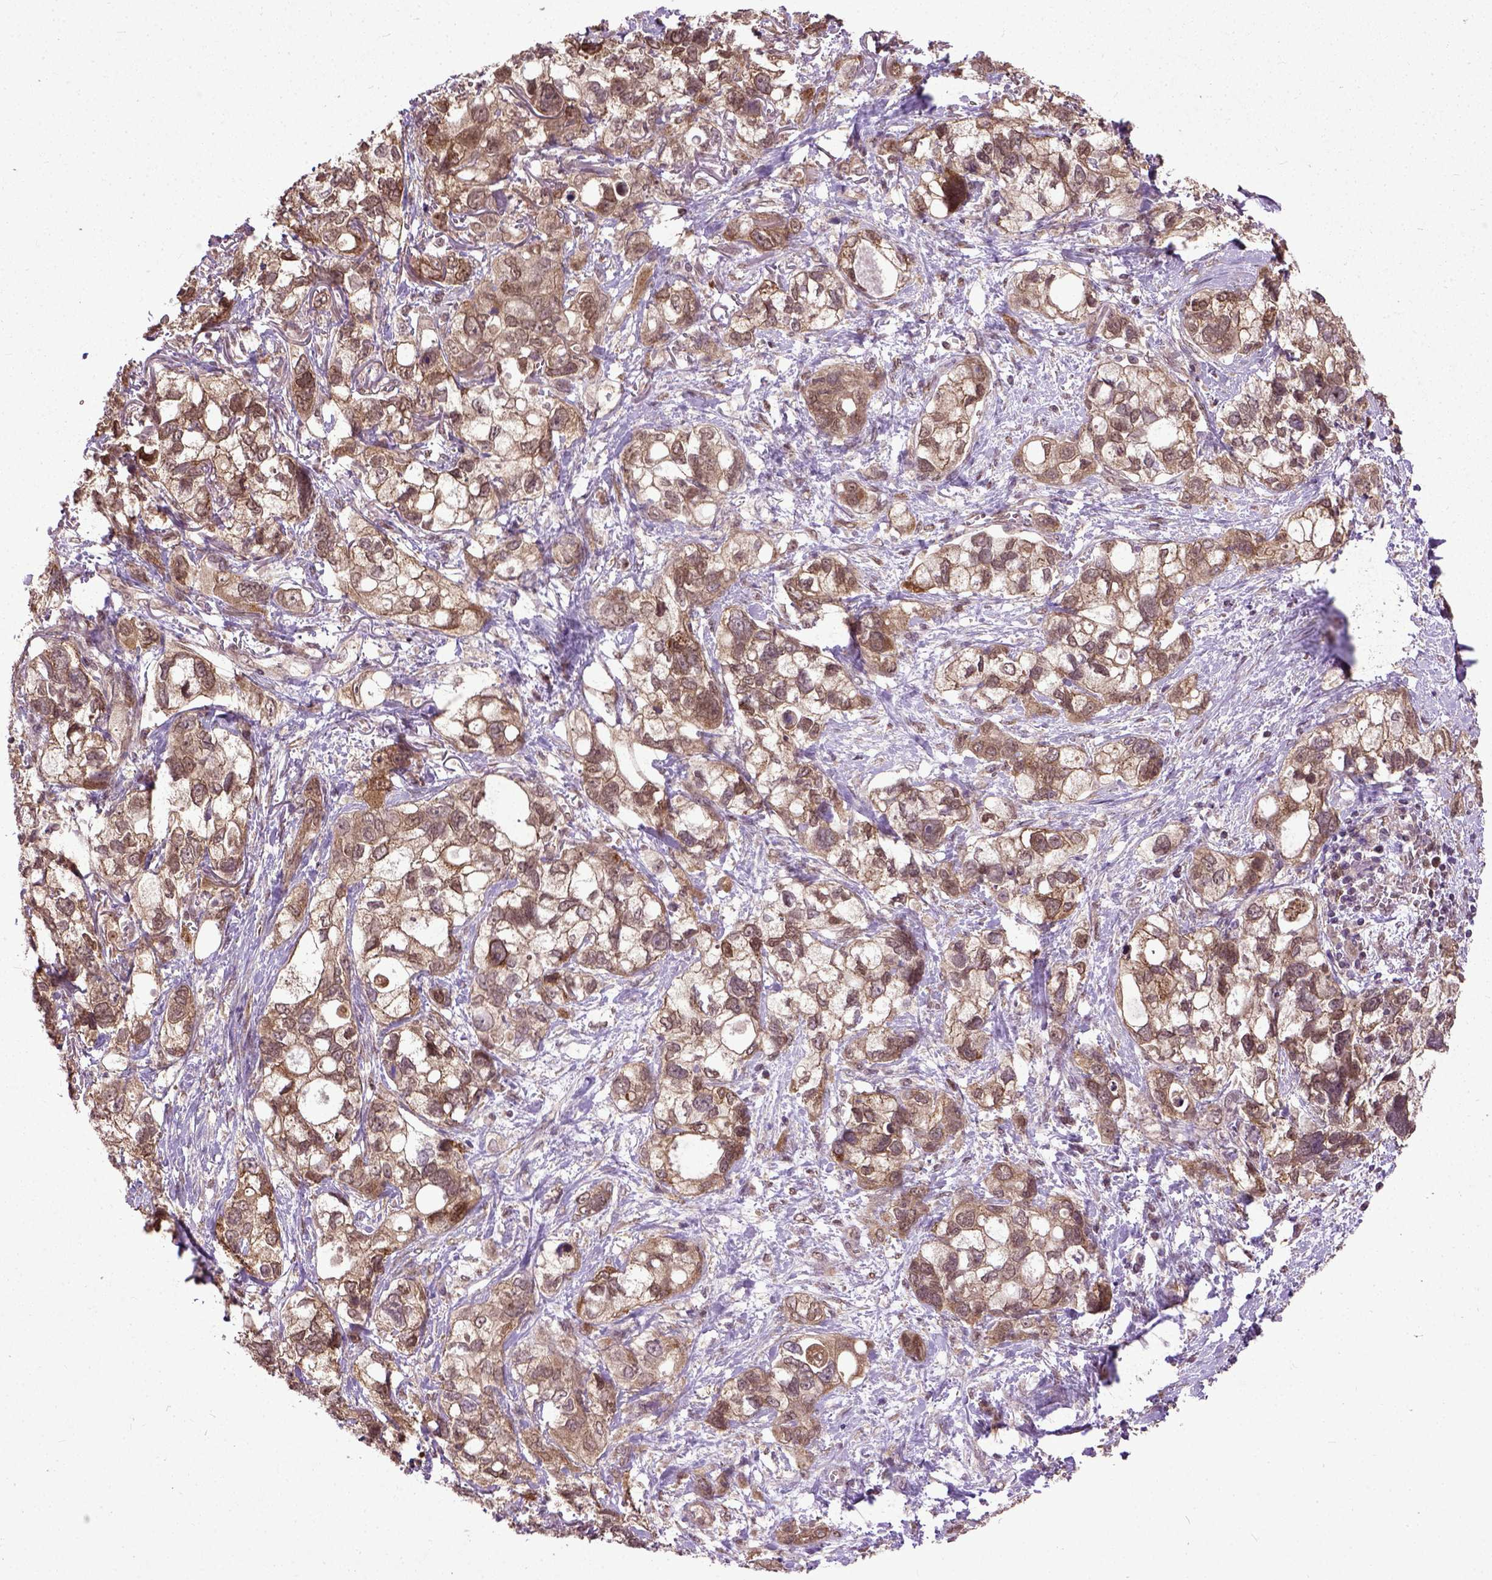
{"staining": {"intensity": "moderate", "quantity": ">75%", "location": "cytoplasmic/membranous,nuclear"}, "tissue": "stomach cancer", "cell_type": "Tumor cells", "image_type": "cancer", "snomed": [{"axis": "morphology", "description": "Adenocarcinoma, NOS"}, {"axis": "topography", "description": "Stomach, upper"}], "caption": "The image shows staining of stomach cancer, revealing moderate cytoplasmic/membranous and nuclear protein staining (brown color) within tumor cells. The staining was performed using DAB to visualize the protein expression in brown, while the nuclei were stained in blue with hematoxylin (Magnification: 20x).", "gene": "UBA3", "patient": {"sex": "female", "age": 81}}